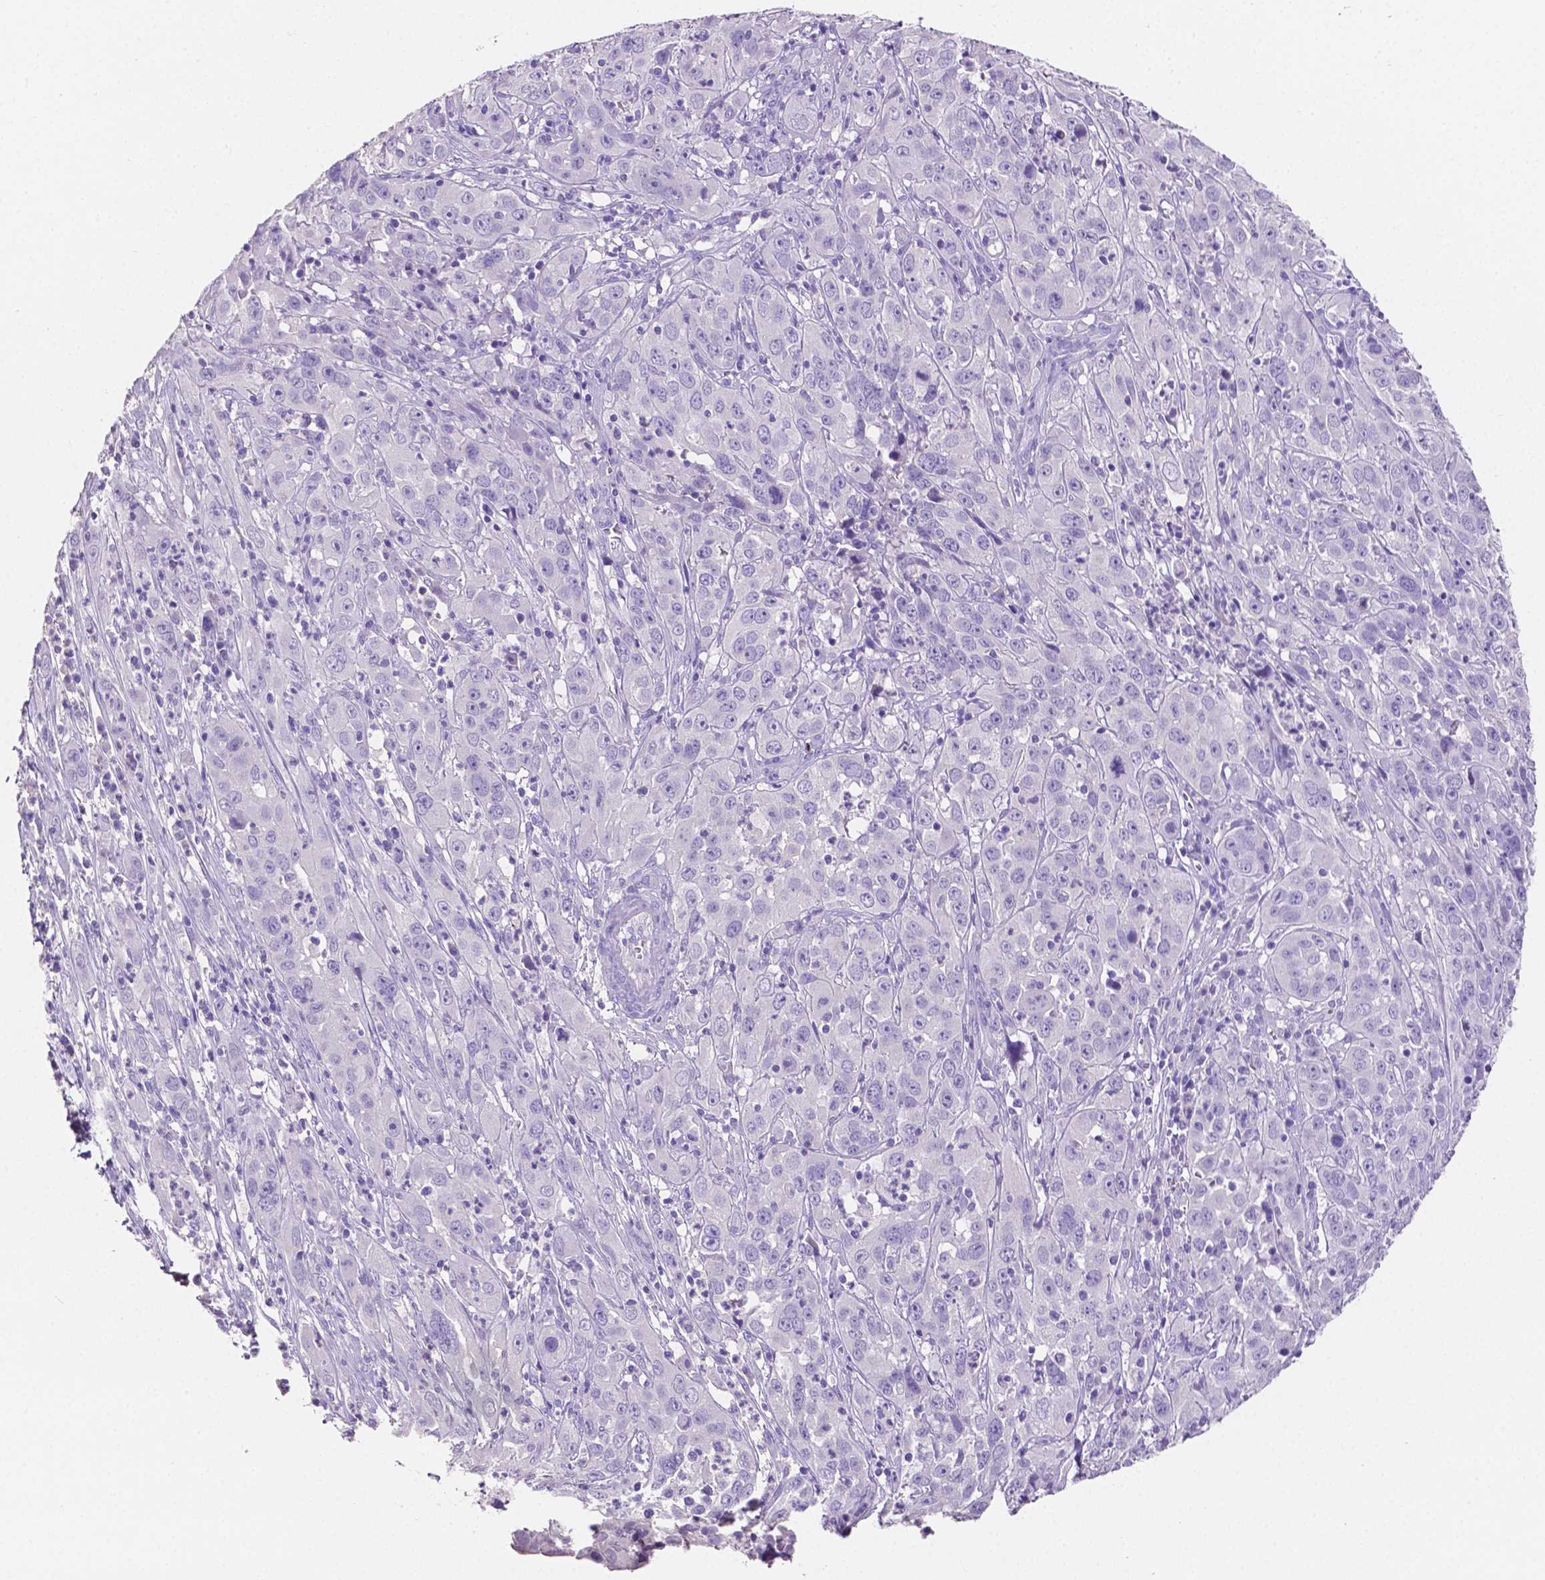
{"staining": {"intensity": "negative", "quantity": "none", "location": "none"}, "tissue": "cervical cancer", "cell_type": "Tumor cells", "image_type": "cancer", "snomed": [{"axis": "morphology", "description": "Squamous cell carcinoma, NOS"}, {"axis": "topography", "description": "Cervix"}], "caption": "The immunohistochemistry (IHC) photomicrograph has no significant expression in tumor cells of squamous cell carcinoma (cervical) tissue. (Brightfield microscopy of DAB (3,3'-diaminobenzidine) IHC at high magnification).", "gene": "SLC22A2", "patient": {"sex": "female", "age": 32}}